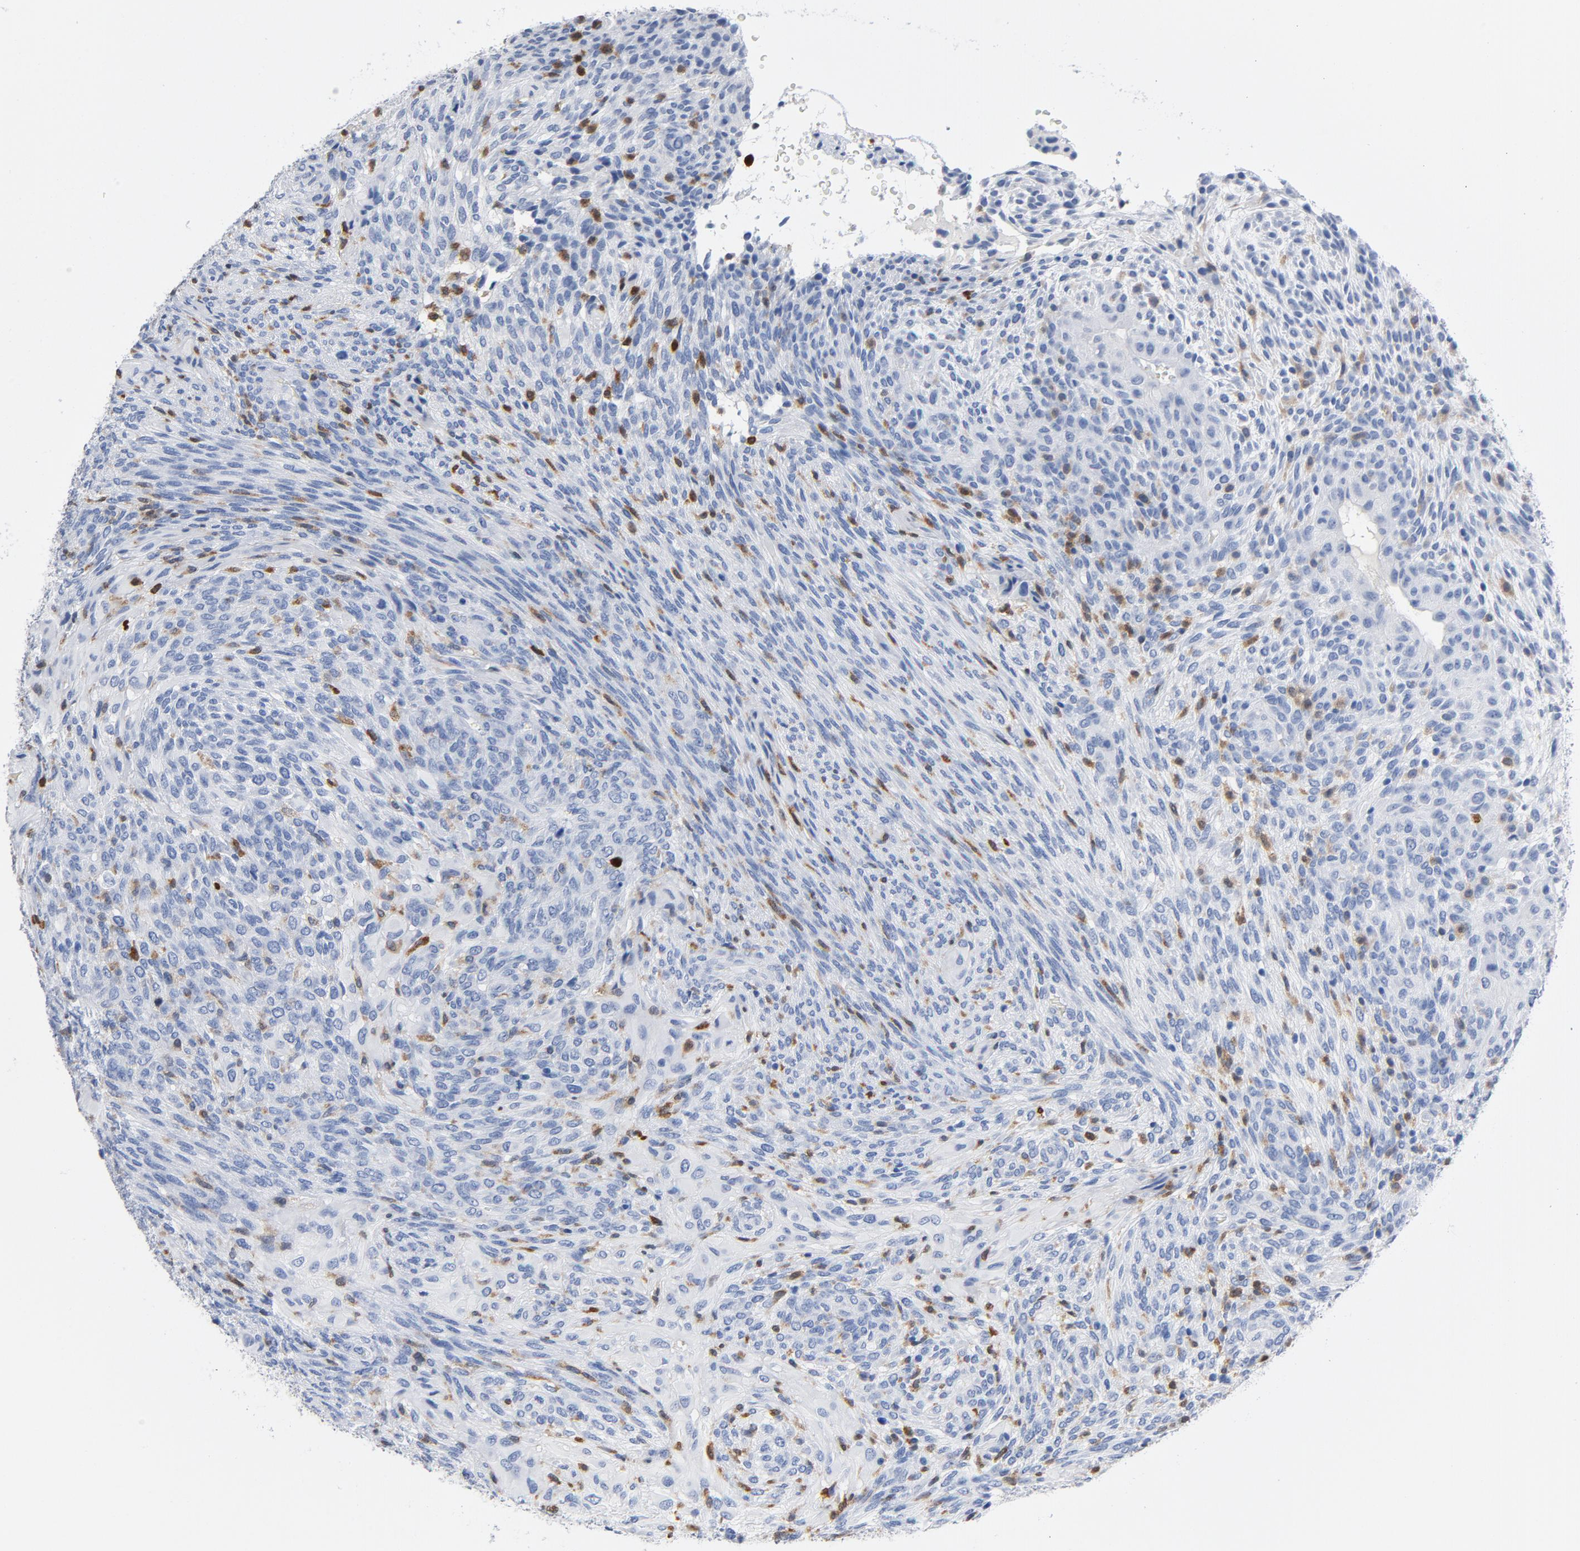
{"staining": {"intensity": "negative", "quantity": "none", "location": "none"}, "tissue": "glioma", "cell_type": "Tumor cells", "image_type": "cancer", "snomed": [{"axis": "morphology", "description": "Glioma, malignant, High grade"}, {"axis": "topography", "description": "Cerebral cortex"}], "caption": "Immunohistochemistry (IHC) histopathology image of human glioma stained for a protein (brown), which displays no staining in tumor cells.", "gene": "NCF1", "patient": {"sex": "female", "age": 55}}